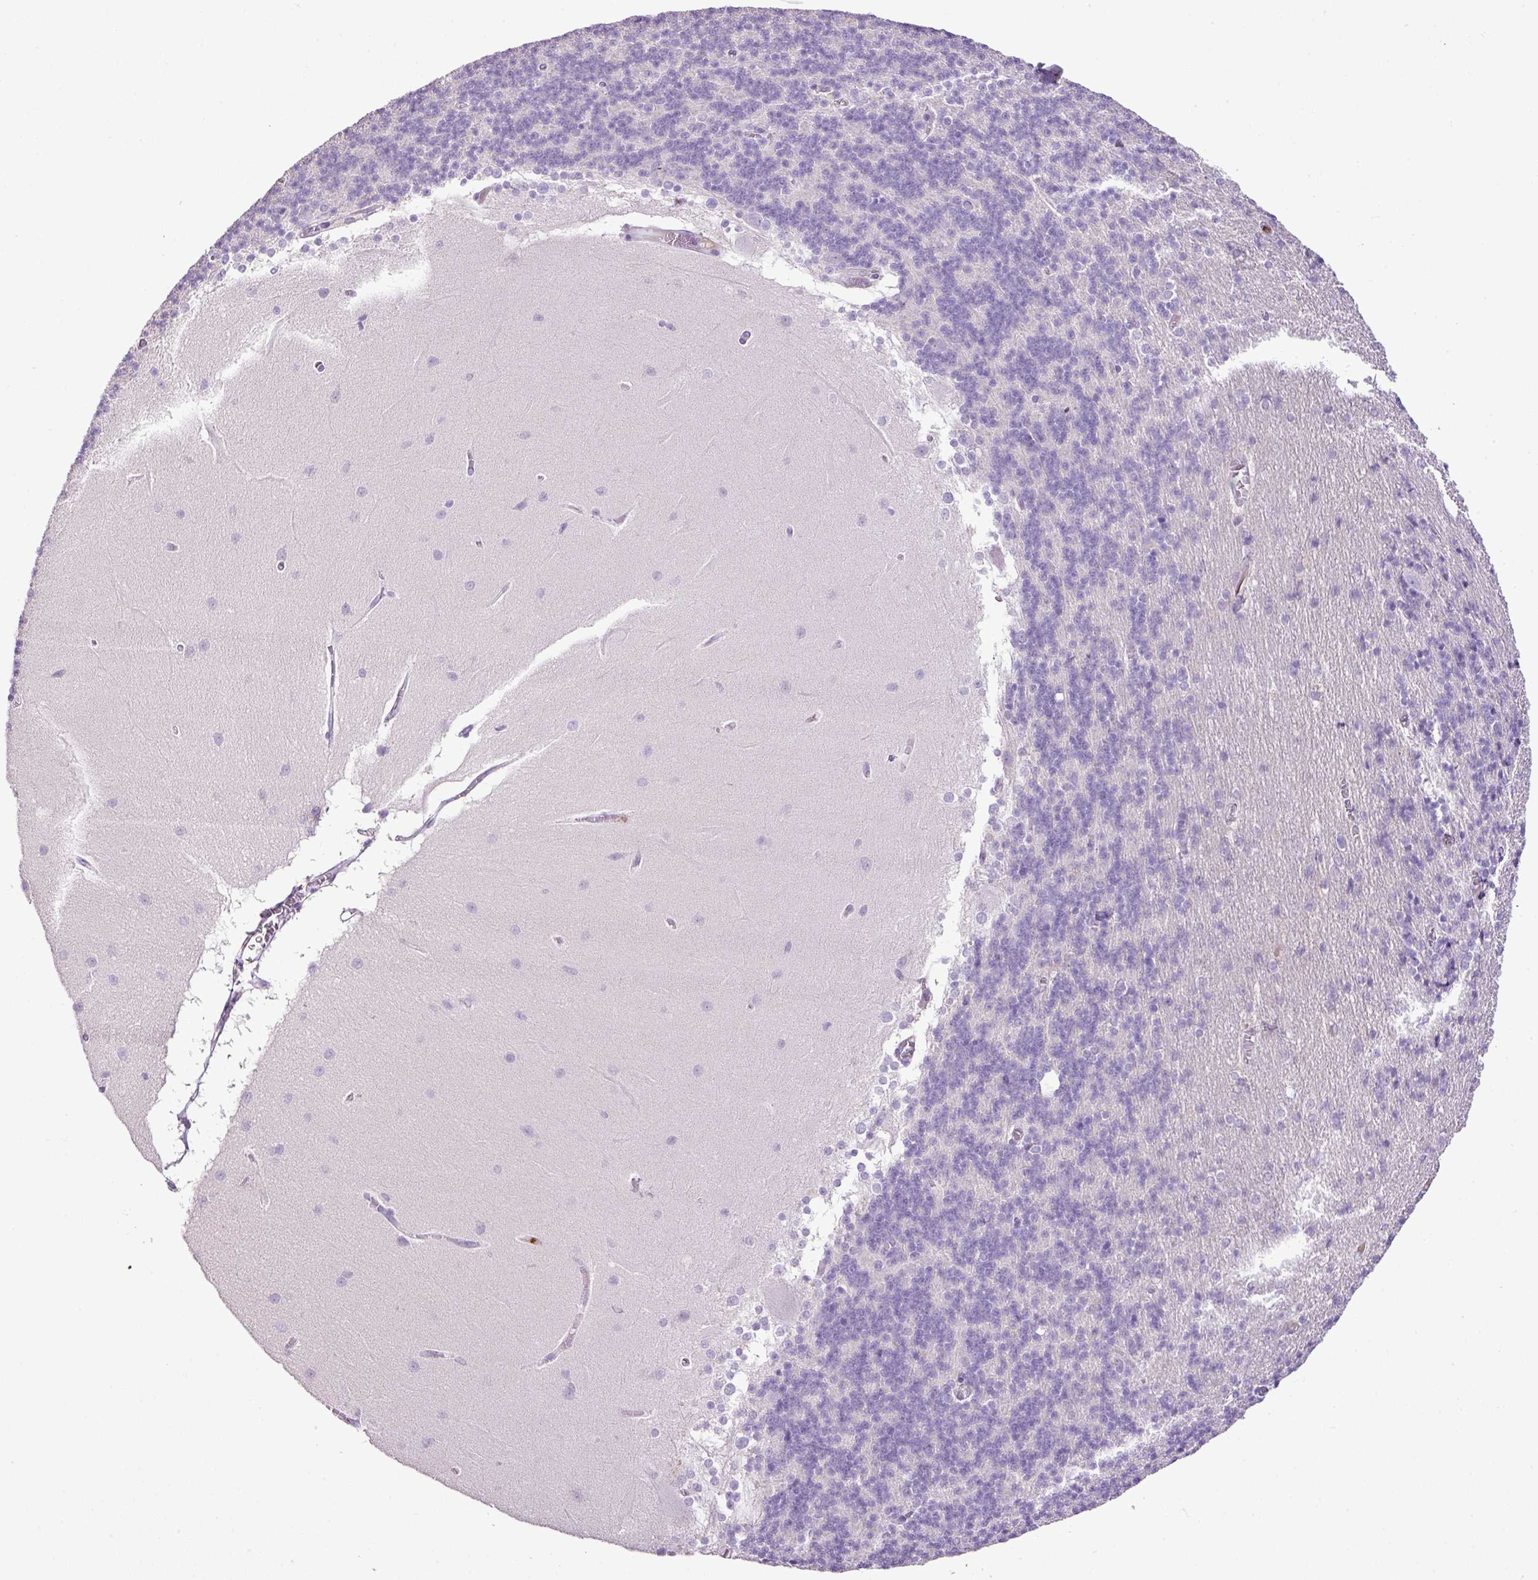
{"staining": {"intensity": "negative", "quantity": "none", "location": "none"}, "tissue": "cerebellum", "cell_type": "Cells in granular layer", "image_type": "normal", "snomed": [{"axis": "morphology", "description": "Normal tissue, NOS"}, {"axis": "topography", "description": "Cerebellum"}], "caption": "This is a image of IHC staining of unremarkable cerebellum, which shows no staining in cells in granular layer.", "gene": "HTR3E", "patient": {"sex": "female", "age": 54}}